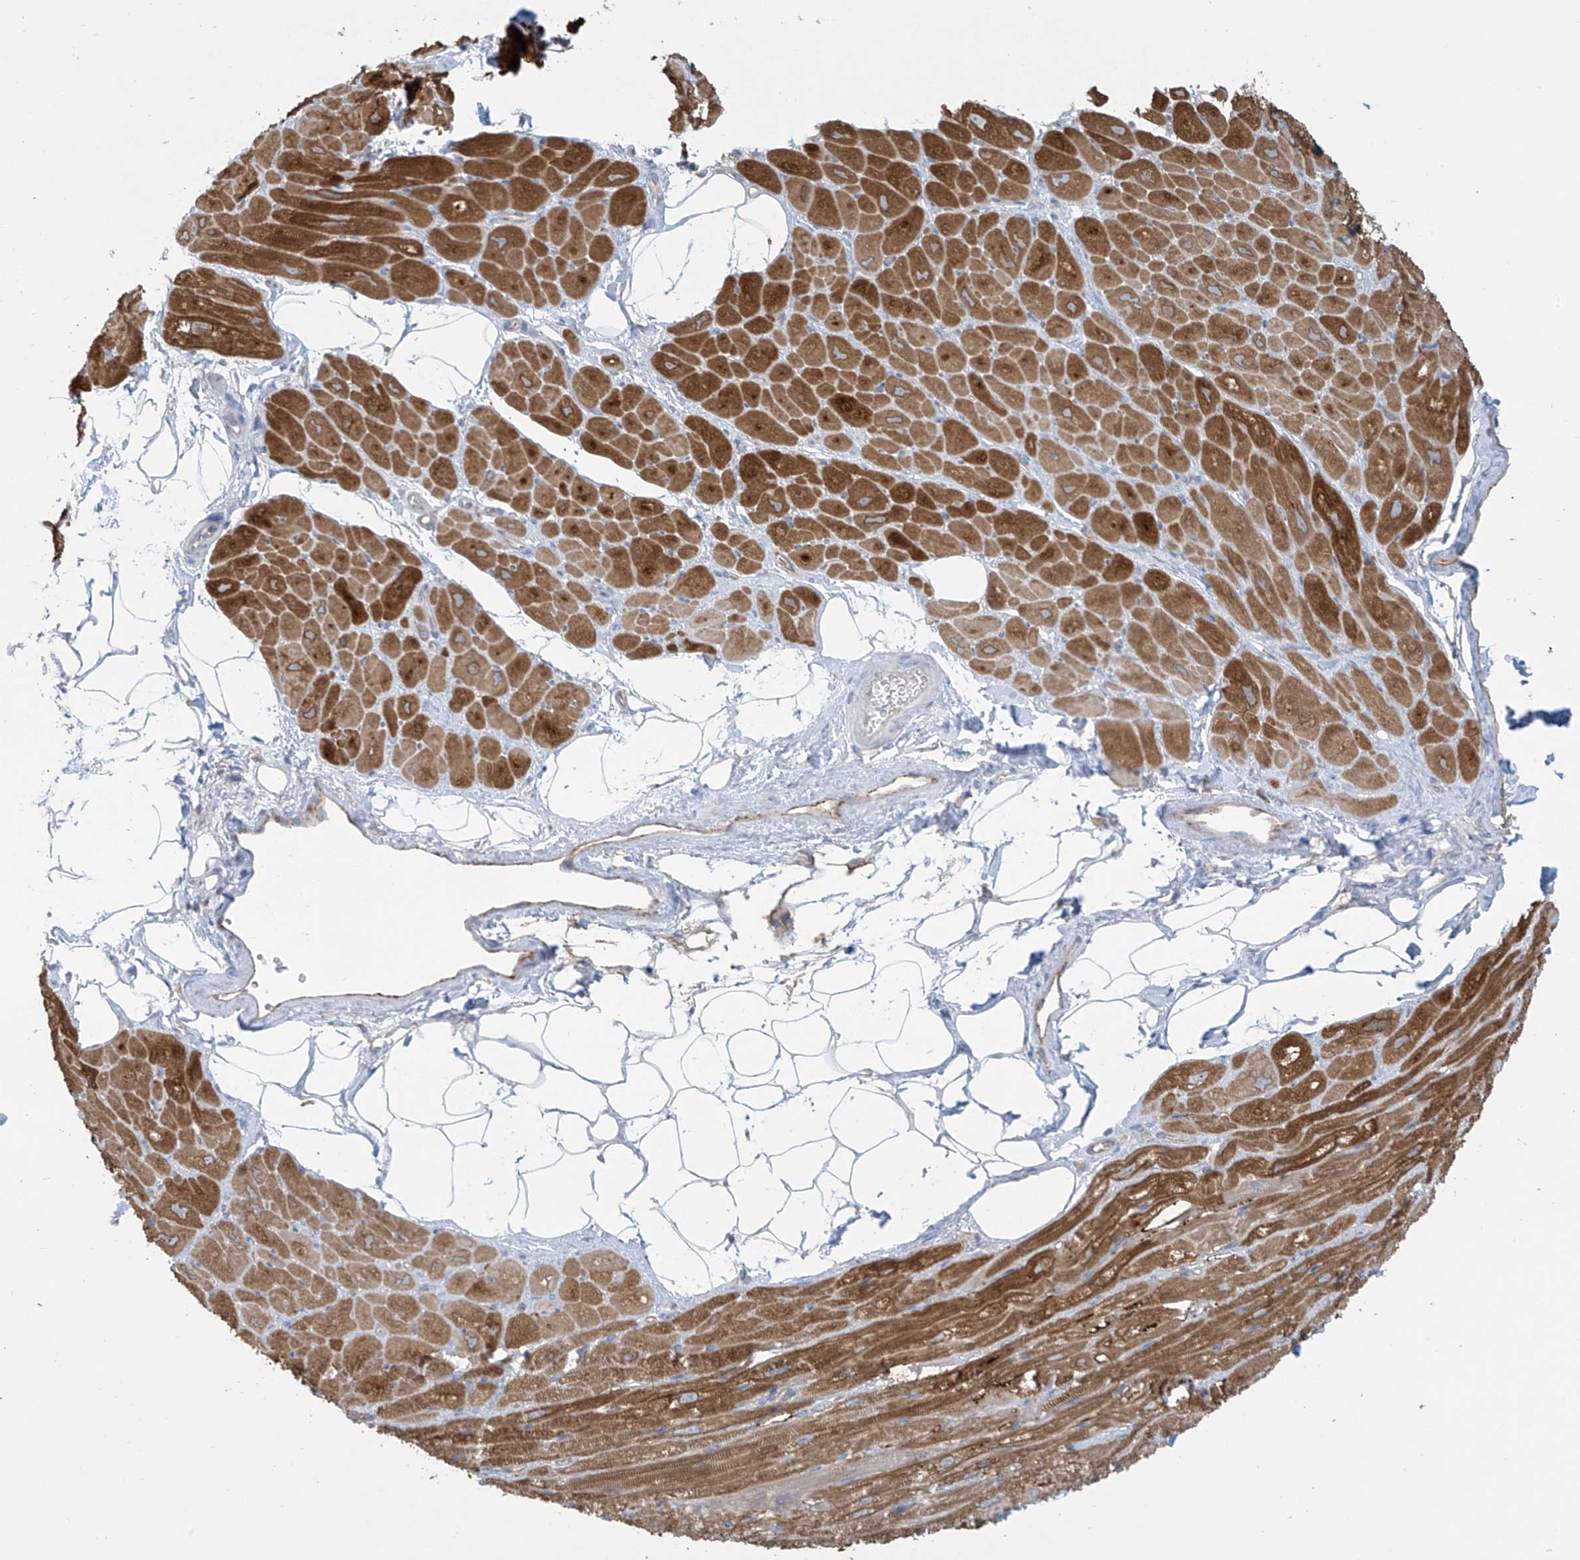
{"staining": {"intensity": "moderate", "quantity": ">75%", "location": "cytoplasmic/membranous"}, "tissue": "heart muscle", "cell_type": "Cardiomyocytes", "image_type": "normal", "snomed": [{"axis": "morphology", "description": "Normal tissue, NOS"}, {"axis": "topography", "description": "Heart"}], "caption": "DAB (3,3'-diaminobenzidine) immunohistochemical staining of unremarkable human heart muscle shows moderate cytoplasmic/membranous protein staining in approximately >75% of cardiomyocytes.", "gene": "ZNF846", "patient": {"sex": "male", "age": 50}}